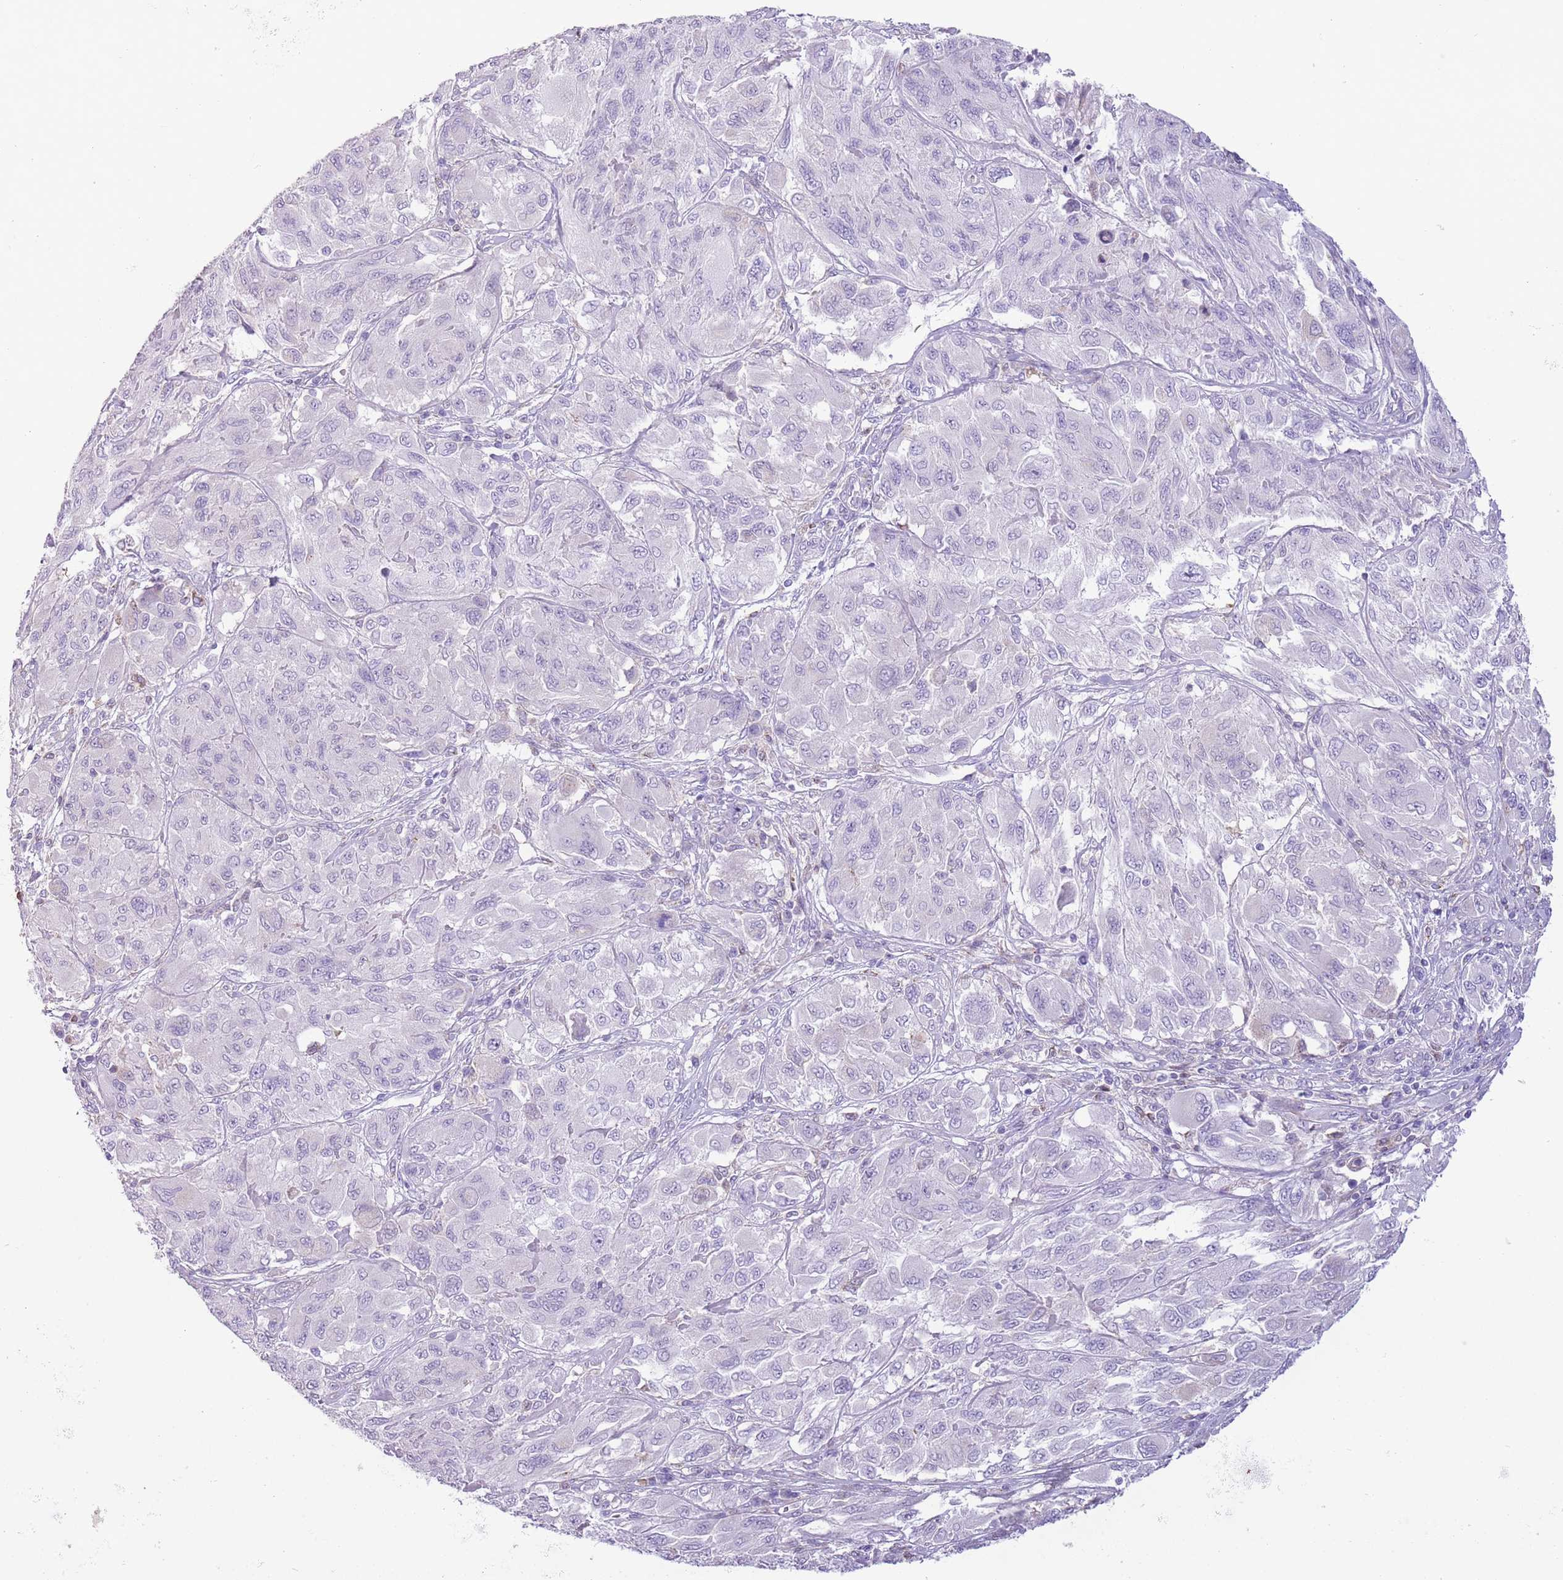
{"staining": {"intensity": "negative", "quantity": "none", "location": "none"}, "tissue": "melanoma", "cell_type": "Tumor cells", "image_type": "cancer", "snomed": [{"axis": "morphology", "description": "Malignant melanoma, NOS"}, {"axis": "topography", "description": "Skin"}], "caption": "Tumor cells are negative for brown protein staining in melanoma. (DAB (3,3'-diaminobenzidine) immunohistochemistry (IHC), high magnification).", "gene": "ZNF697", "patient": {"sex": "female", "age": 91}}